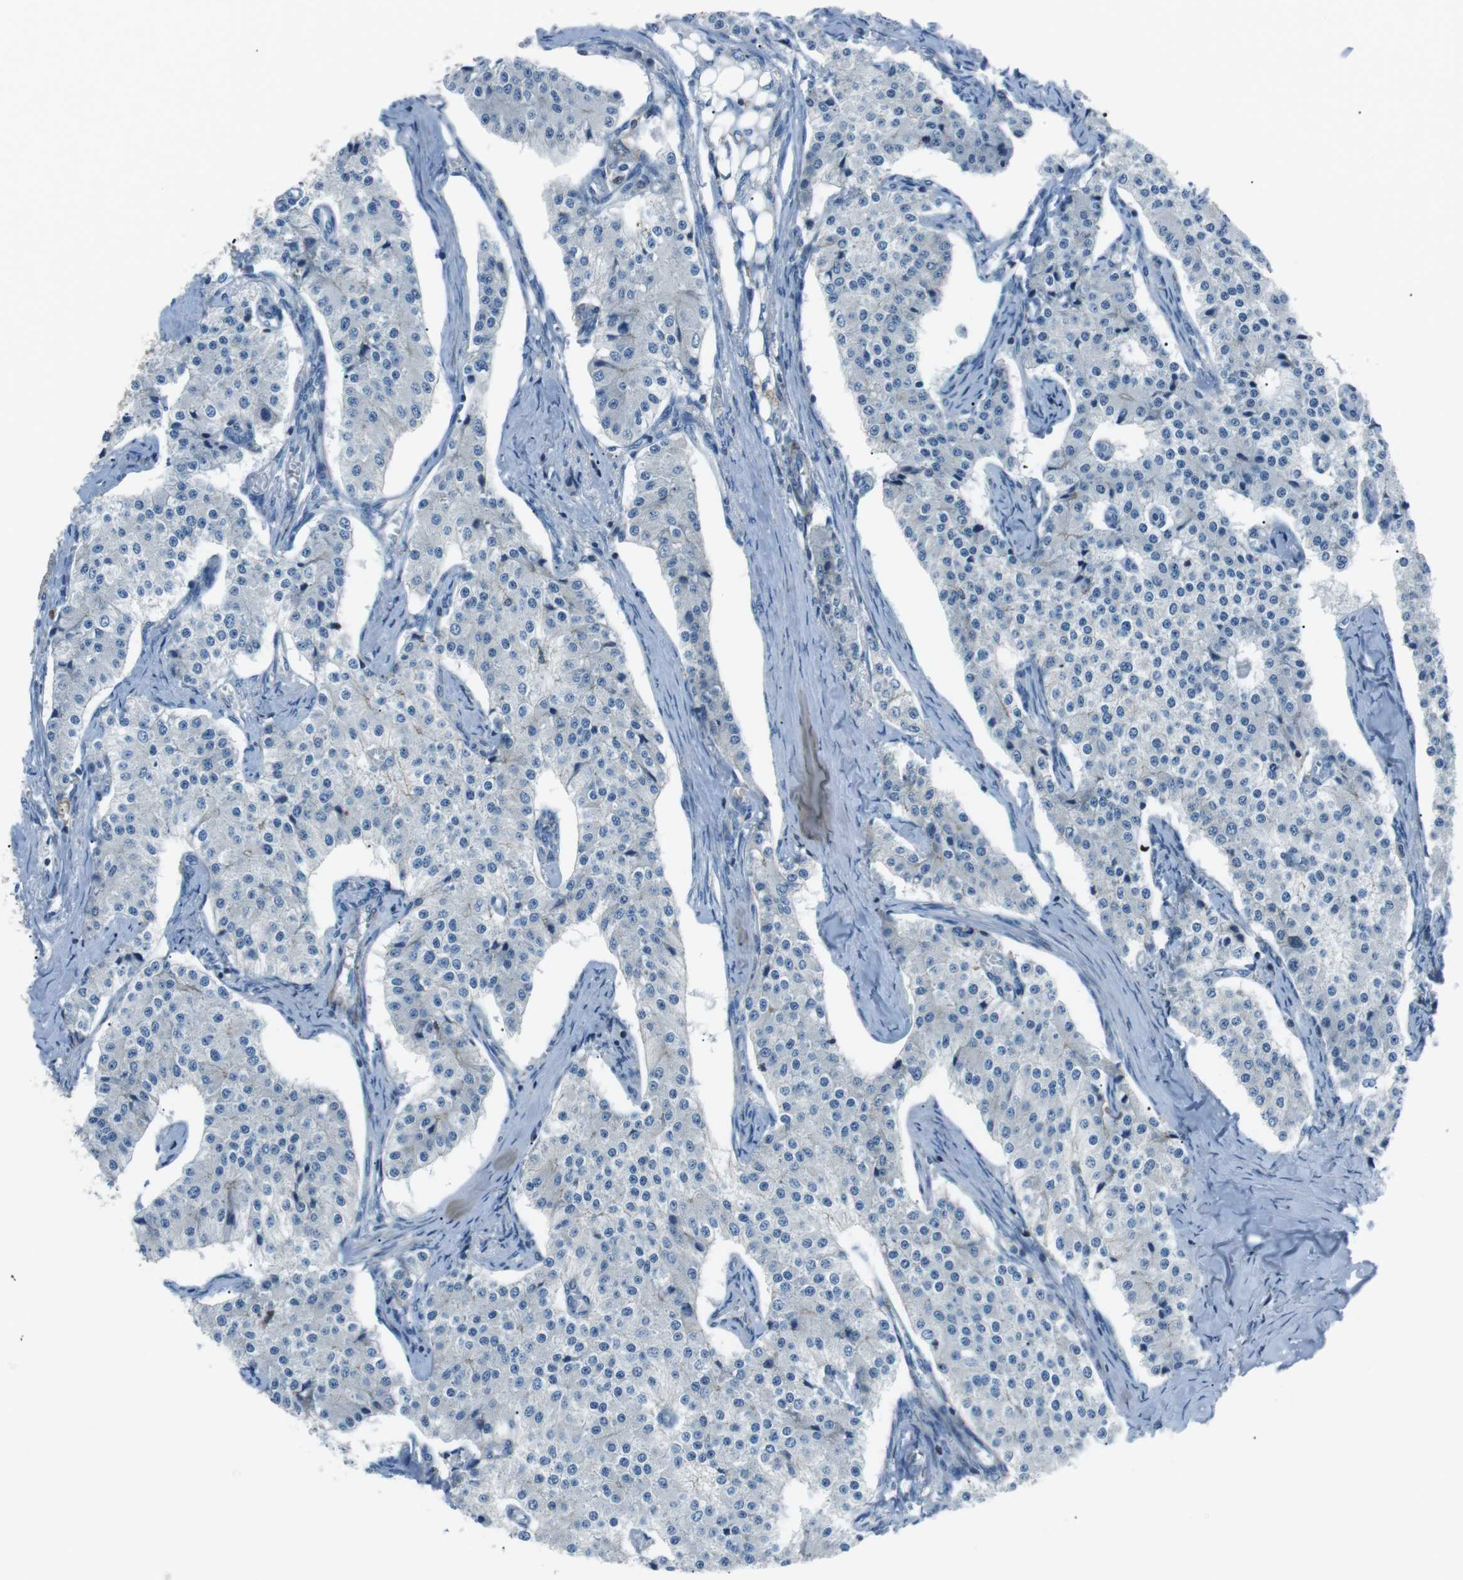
{"staining": {"intensity": "negative", "quantity": "none", "location": "none"}, "tissue": "carcinoid", "cell_type": "Tumor cells", "image_type": "cancer", "snomed": [{"axis": "morphology", "description": "Carcinoid, malignant, NOS"}, {"axis": "topography", "description": "Colon"}], "caption": "Immunohistochemistry (IHC) image of carcinoid stained for a protein (brown), which displays no positivity in tumor cells.", "gene": "ARVCF", "patient": {"sex": "female", "age": 52}}